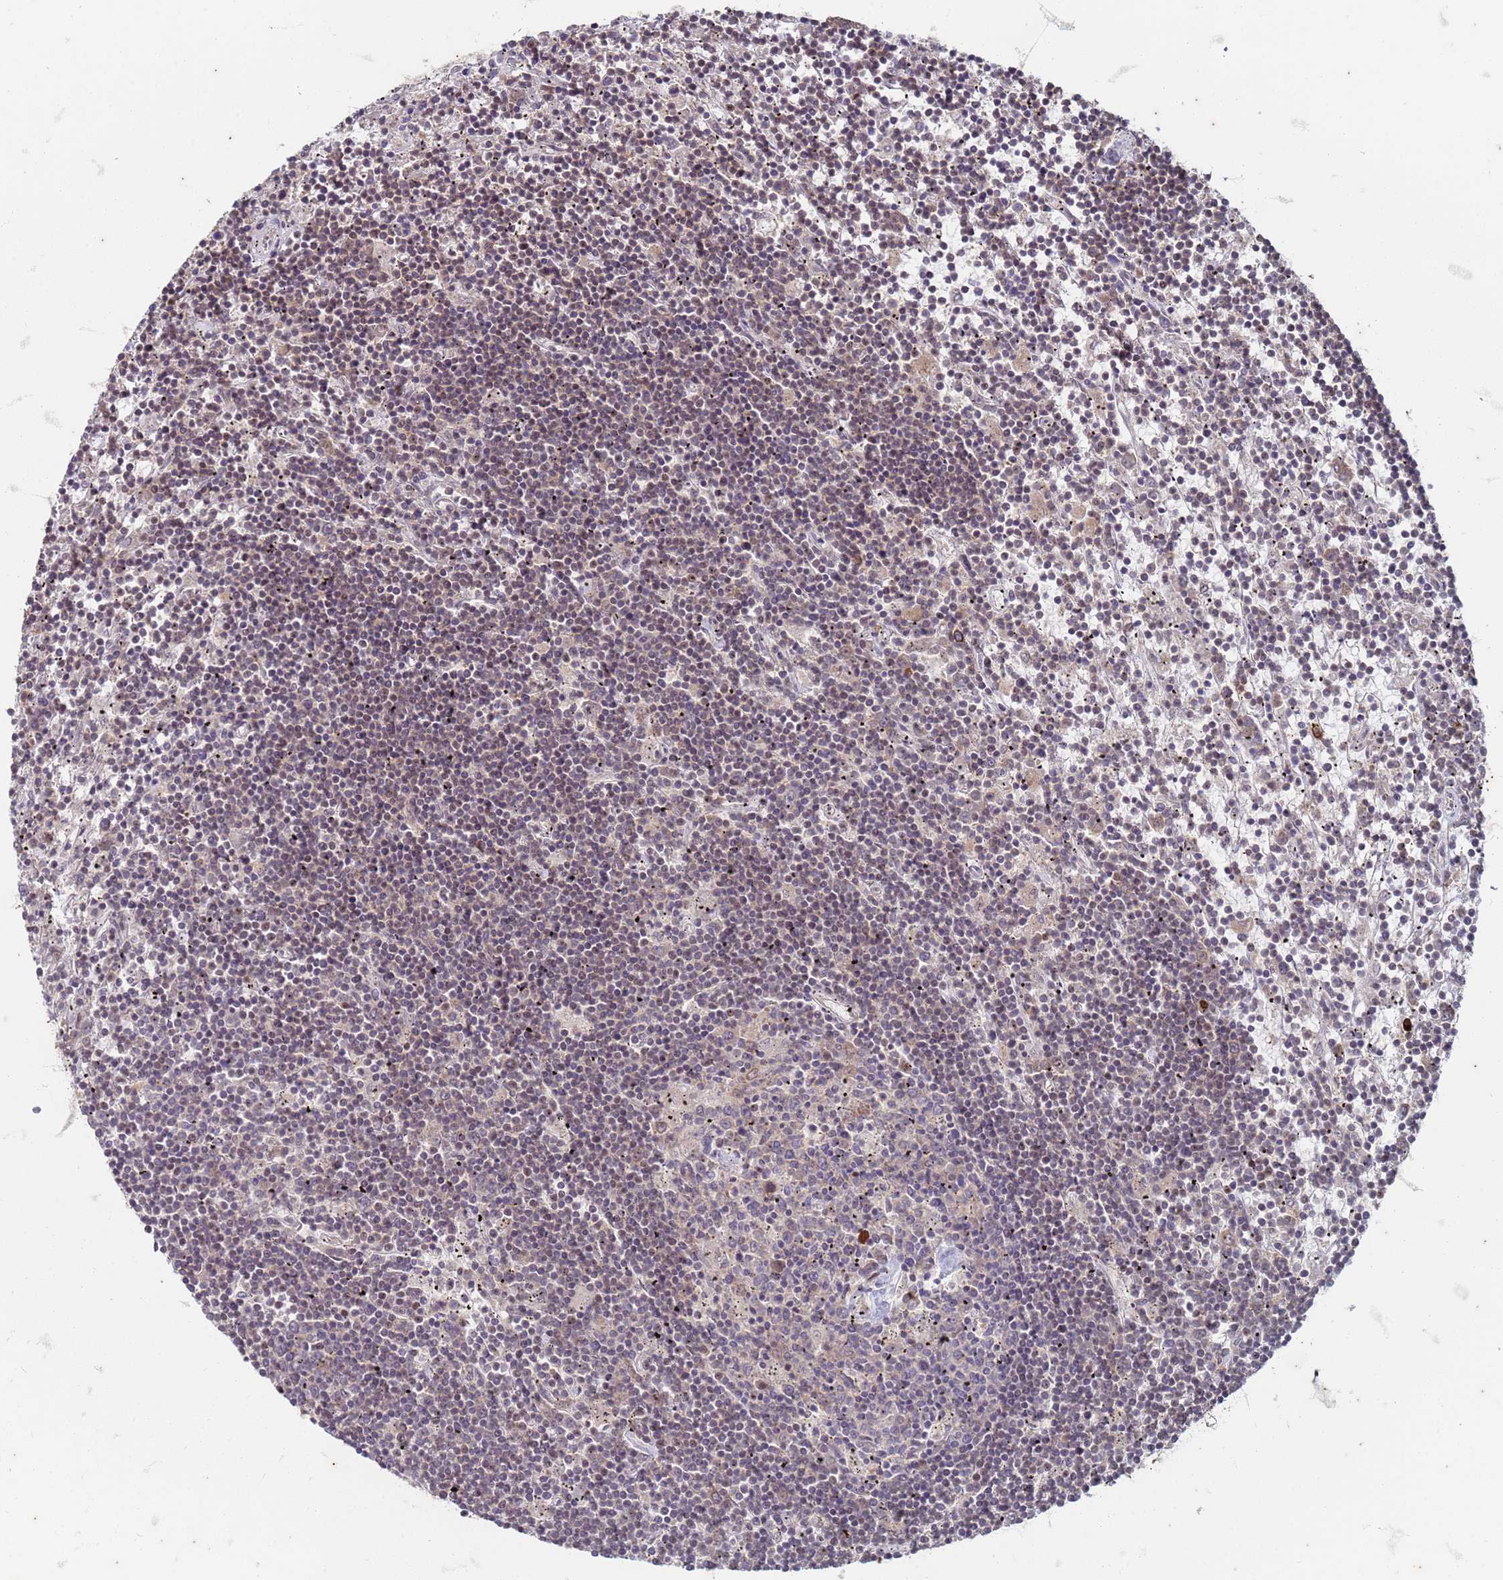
{"staining": {"intensity": "weak", "quantity": "<25%", "location": "nuclear"}, "tissue": "lymphoma", "cell_type": "Tumor cells", "image_type": "cancer", "snomed": [{"axis": "morphology", "description": "Malignant lymphoma, non-Hodgkin's type, Low grade"}, {"axis": "topography", "description": "Spleen"}], "caption": "High power microscopy image of an immunohistochemistry (IHC) photomicrograph of low-grade malignant lymphoma, non-Hodgkin's type, revealing no significant staining in tumor cells. (DAB immunohistochemistry (IHC) with hematoxylin counter stain).", "gene": "TRMT6", "patient": {"sex": "male", "age": 76}}